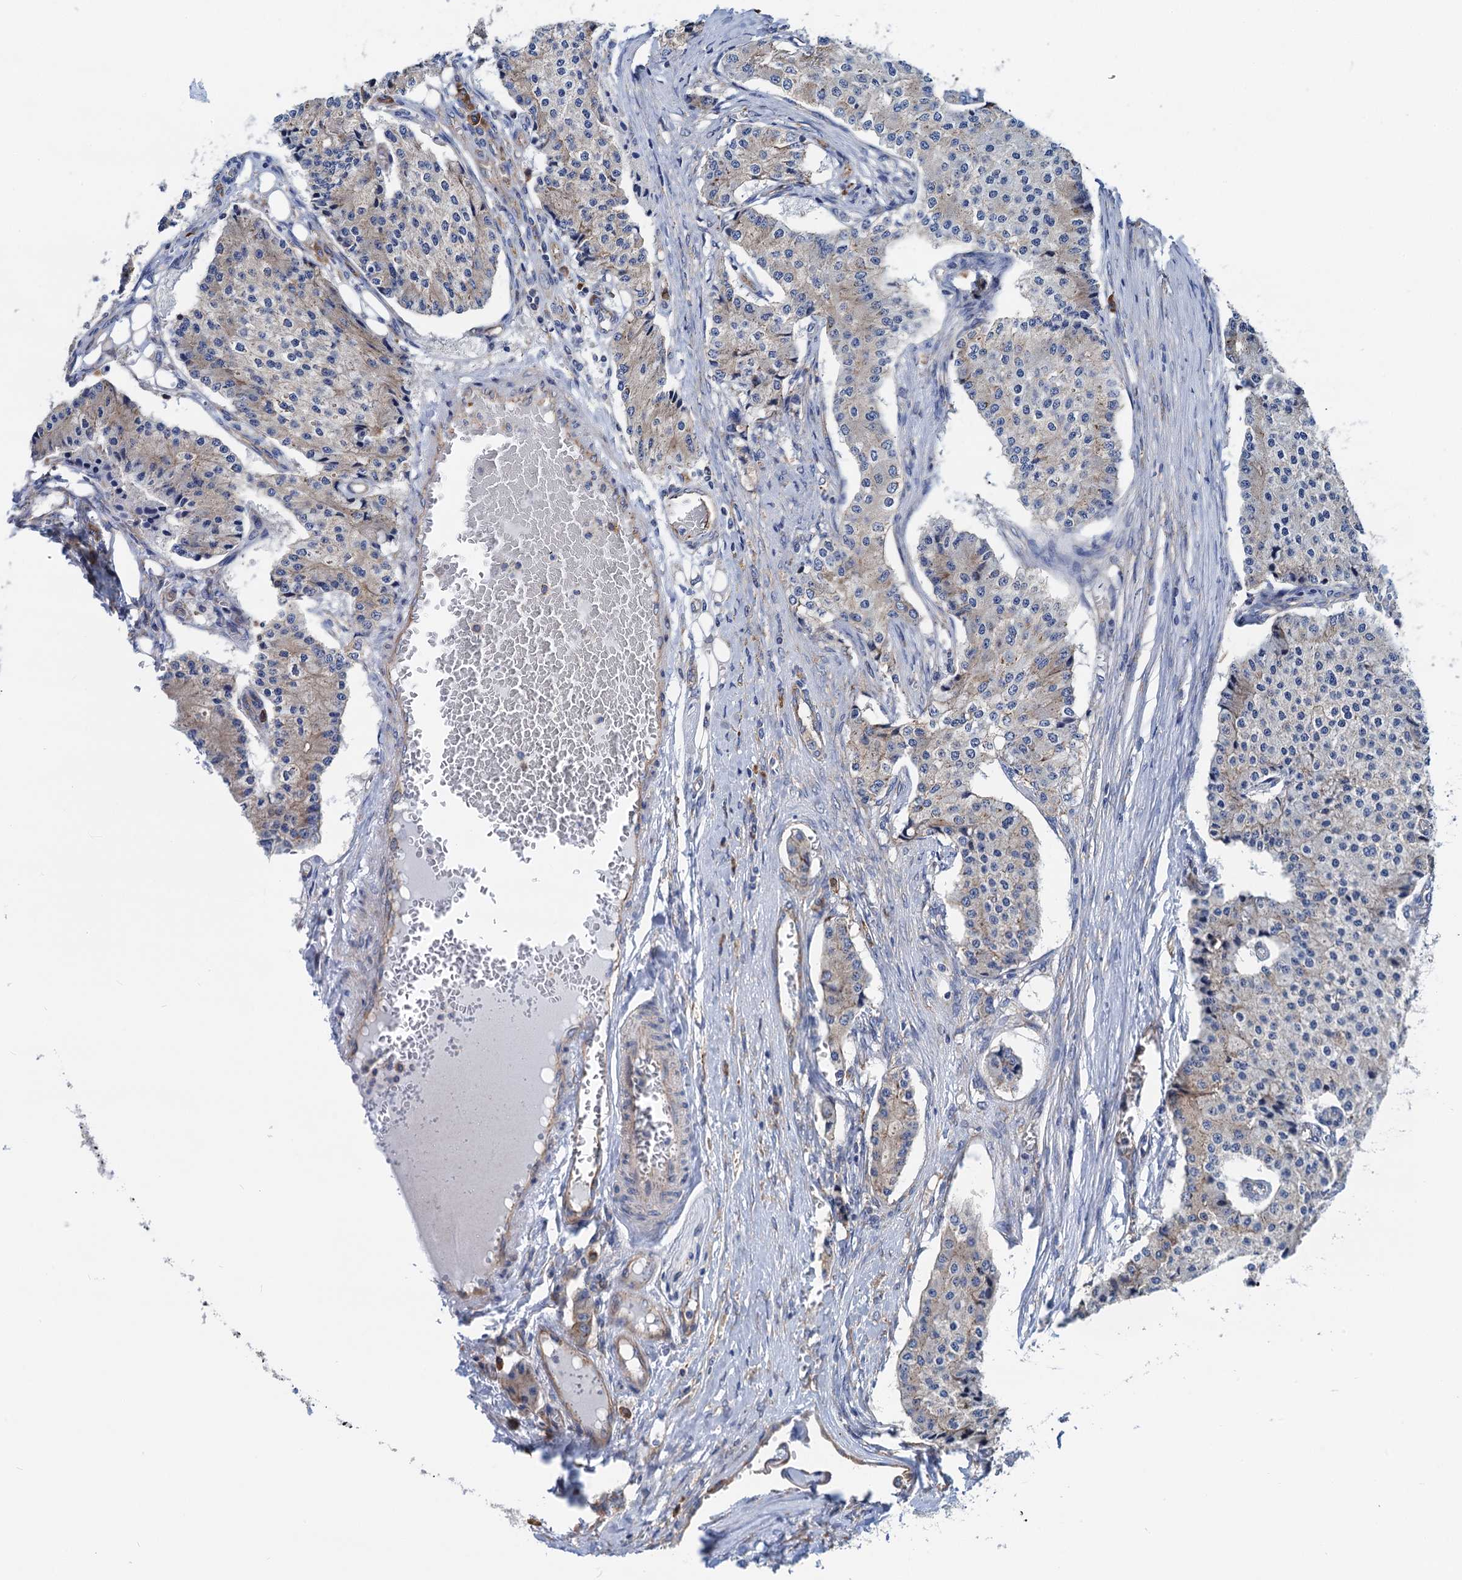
{"staining": {"intensity": "weak", "quantity": "<25%", "location": "cytoplasmic/membranous"}, "tissue": "carcinoid", "cell_type": "Tumor cells", "image_type": "cancer", "snomed": [{"axis": "morphology", "description": "Carcinoid, malignant, NOS"}, {"axis": "topography", "description": "Colon"}], "caption": "Tumor cells show no significant staining in carcinoid.", "gene": "SLC12A7", "patient": {"sex": "female", "age": 52}}